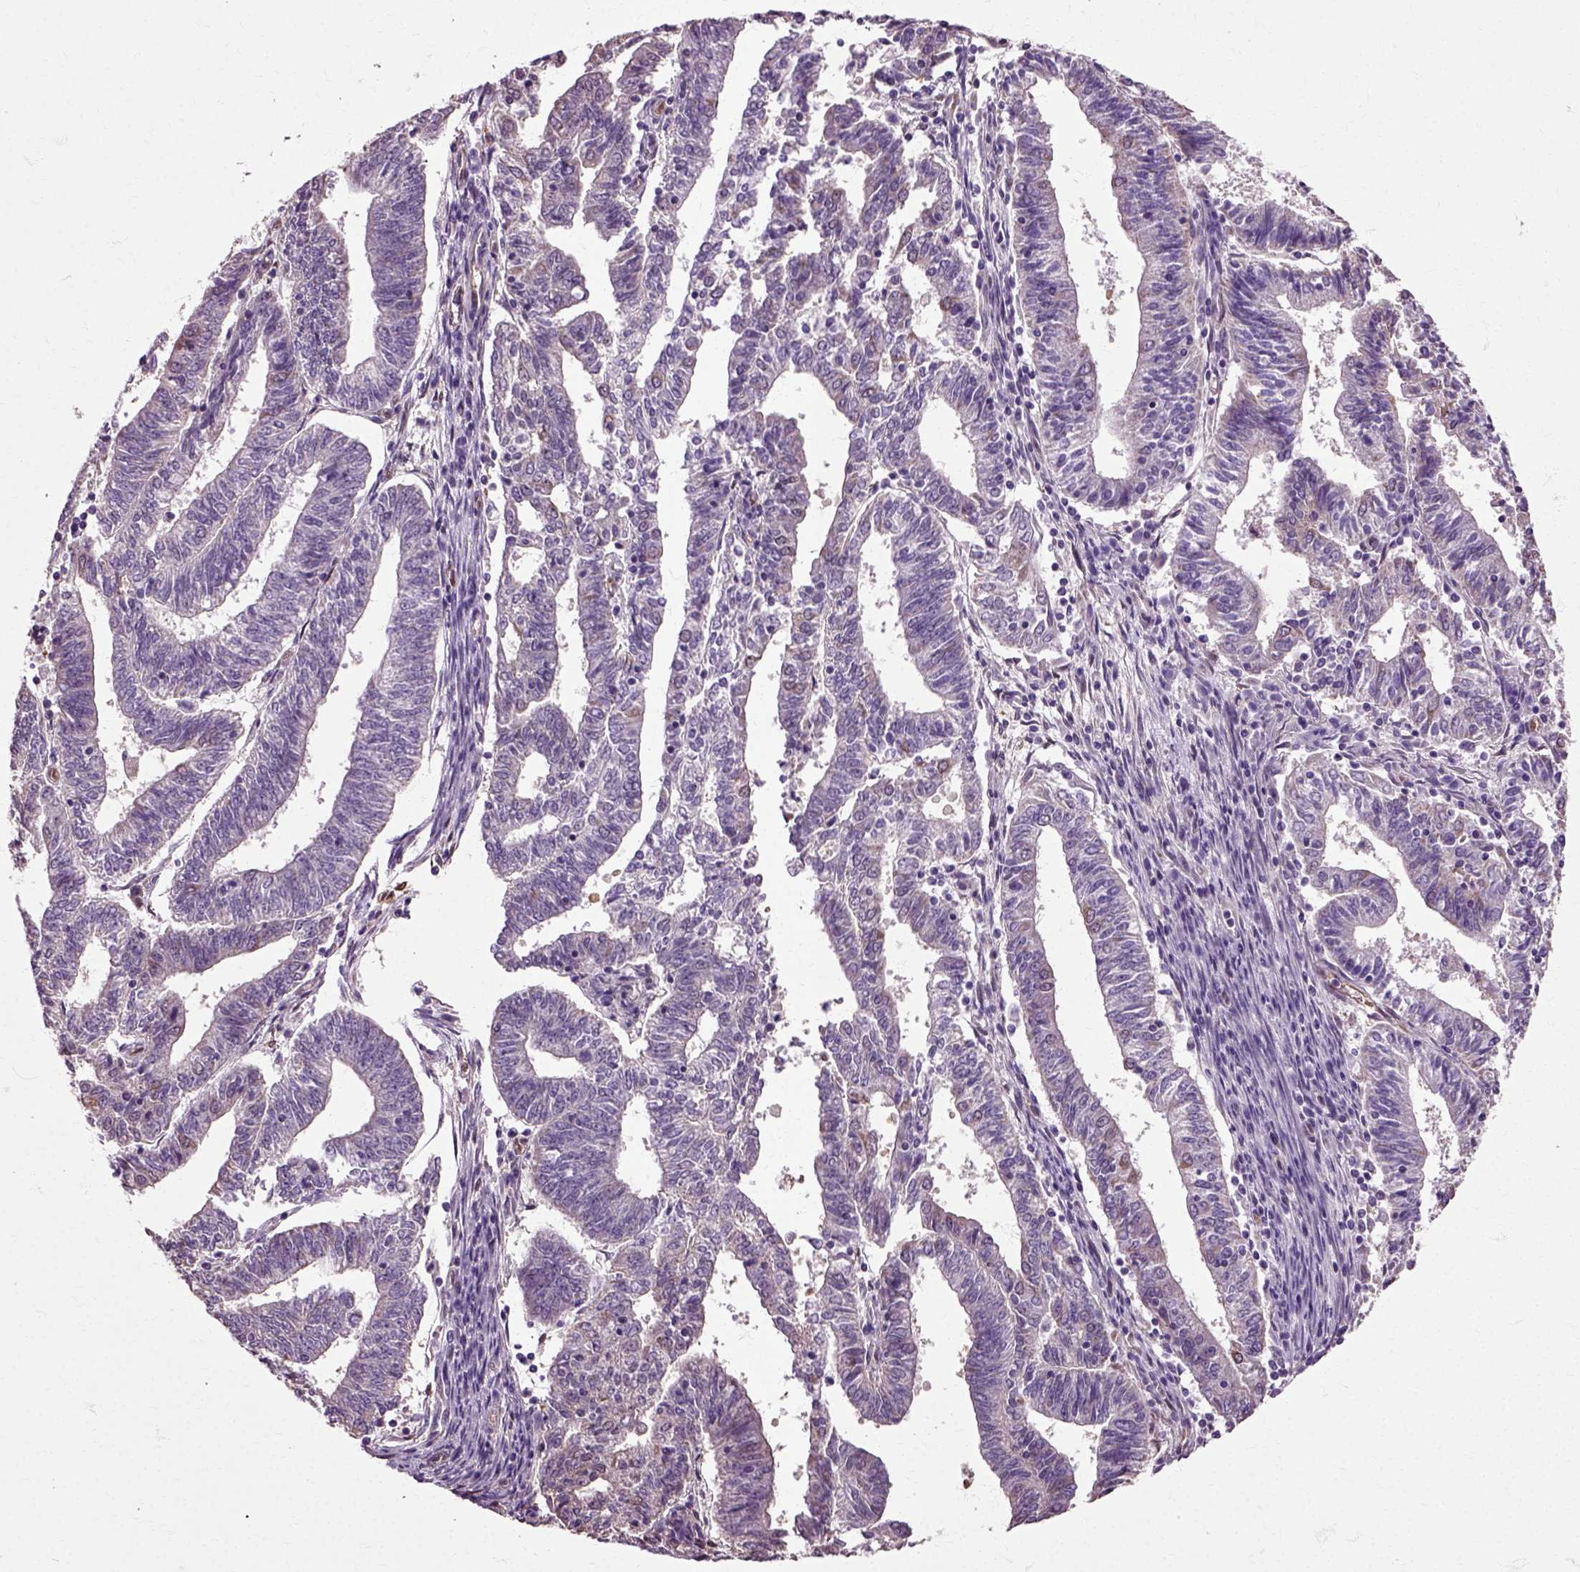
{"staining": {"intensity": "weak", "quantity": "<25%", "location": "cytoplasmic/membranous"}, "tissue": "endometrial cancer", "cell_type": "Tumor cells", "image_type": "cancer", "snomed": [{"axis": "morphology", "description": "Adenocarcinoma, NOS"}, {"axis": "topography", "description": "Endometrium"}], "caption": "An immunohistochemistry (IHC) micrograph of endometrial cancer is shown. There is no staining in tumor cells of endometrial cancer. Brightfield microscopy of immunohistochemistry (IHC) stained with DAB (3,3'-diaminobenzidine) (brown) and hematoxylin (blue), captured at high magnification.", "gene": "HSPA2", "patient": {"sex": "female", "age": 82}}